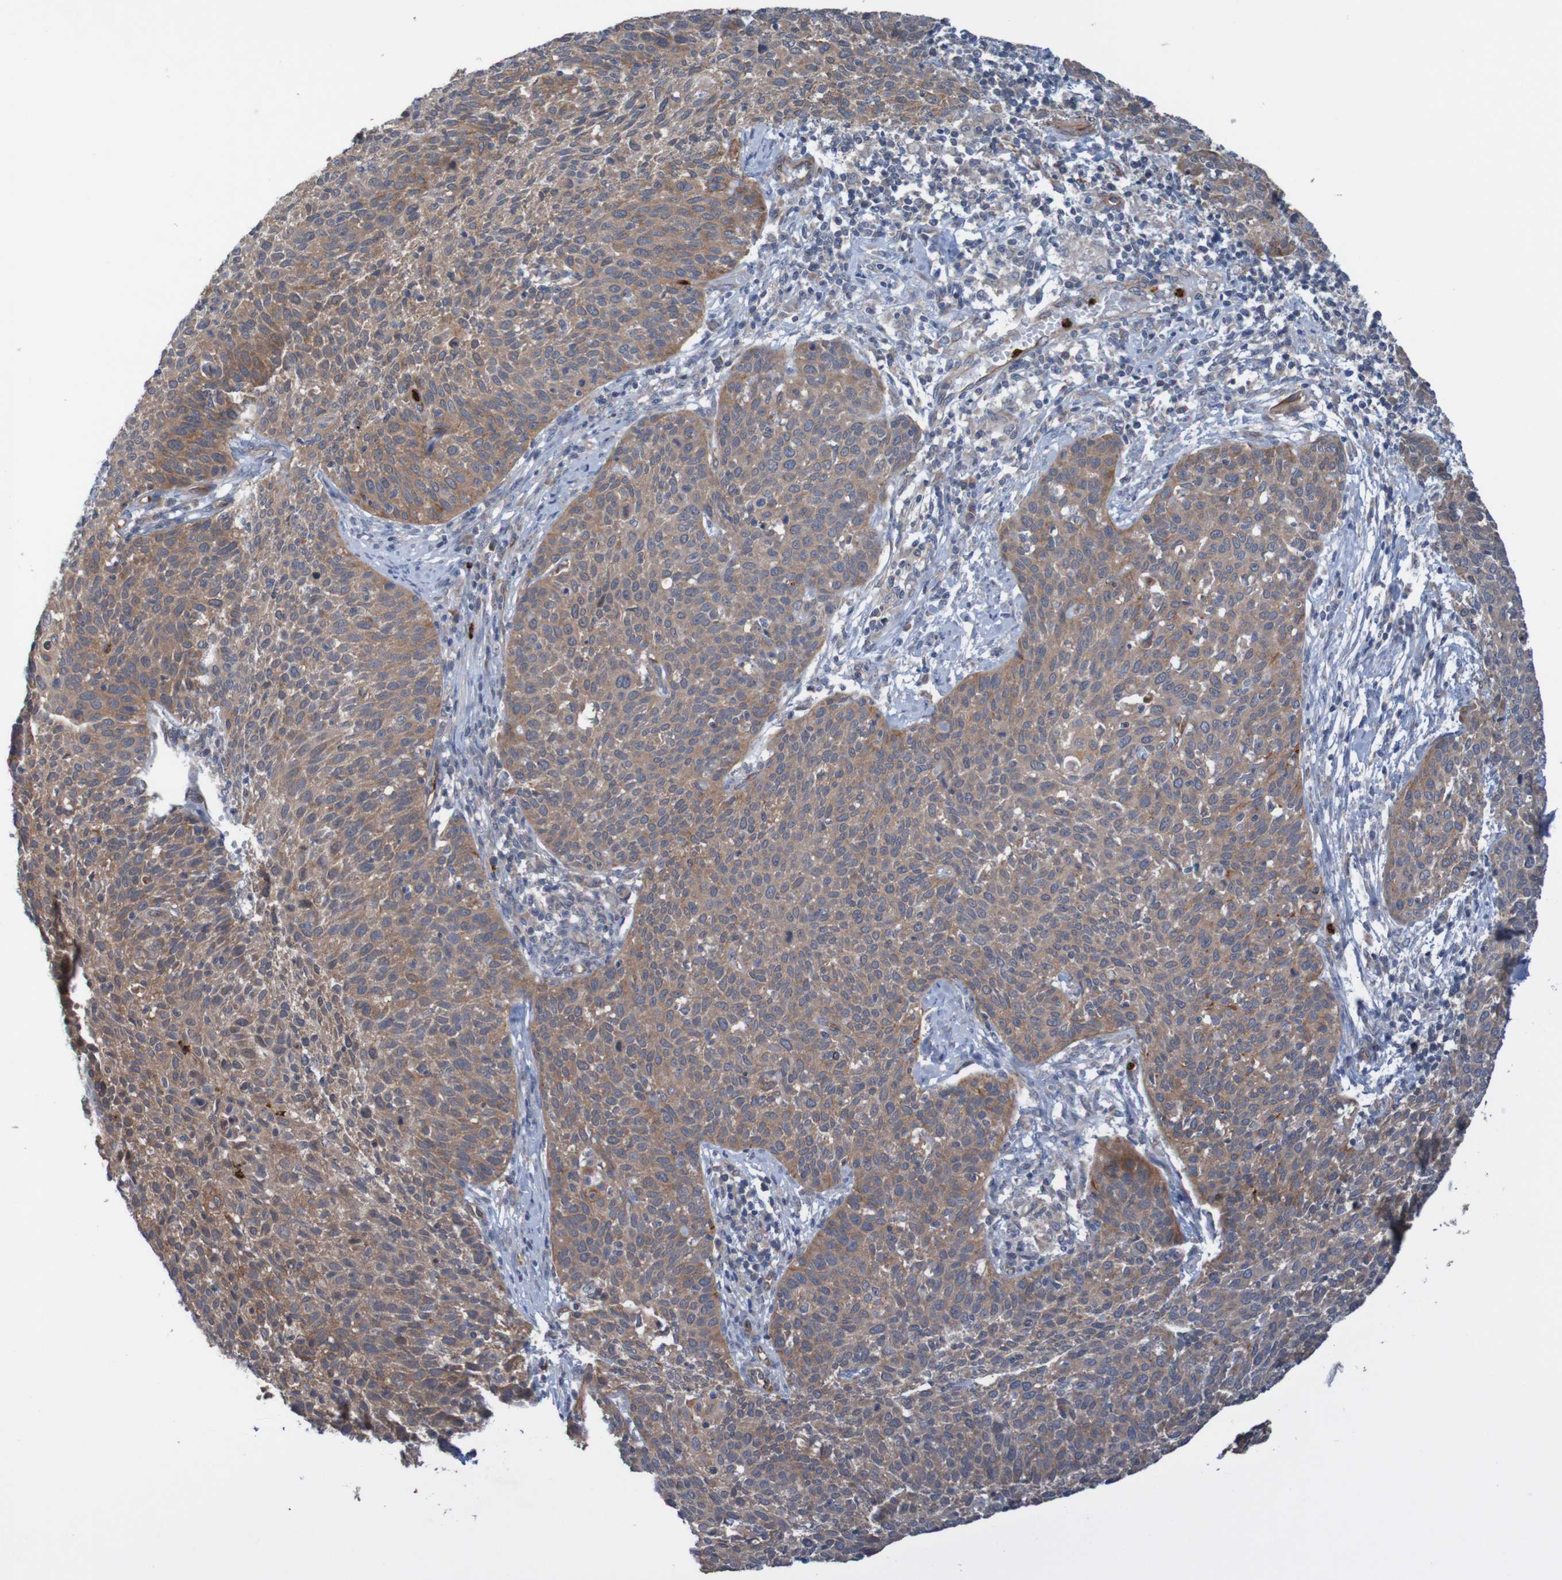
{"staining": {"intensity": "moderate", "quantity": ">75%", "location": "cytoplasmic/membranous"}, "tissue": "cervical cancer", "cell_type": "Tumor cells", "image_type": "cancer", "snomed": [{"axis": "morphology", "description": "Squamous cell carcinoma, NOS"}, {"axis": "topography", "description": "Cervix"}], "caption": "A micrograph of human cervical squamous cell carcinoma stained for a protein exhibits moderate cytoplasmic/membranous brown staining in tumor cells. (Stains: DAB in brown, nuclei in blue, Microscopy: brightfield microscopy at high magnification).", "gene": "ST8SIA6", "patient": {"sex": "female", "age": 38}}